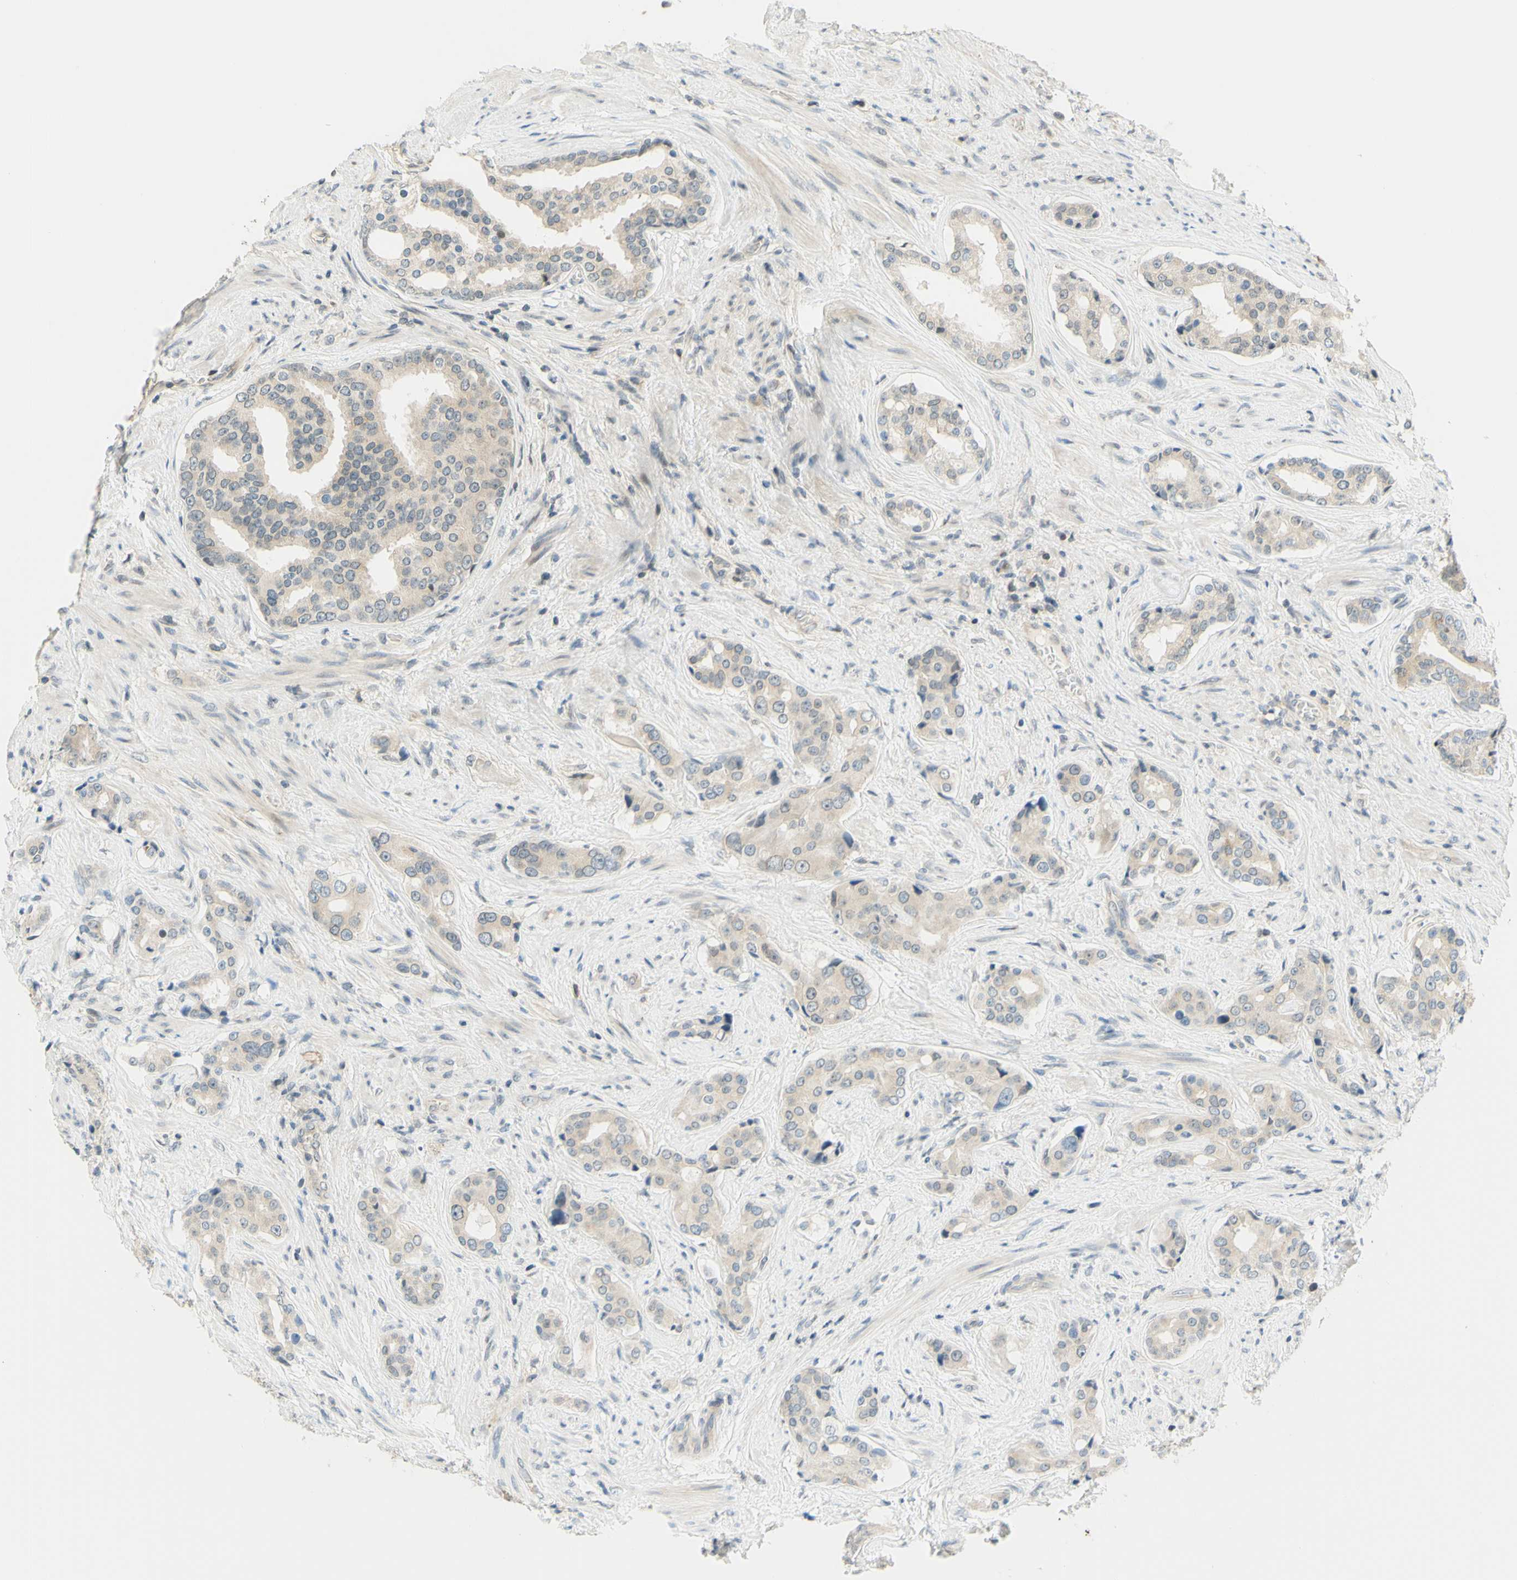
{"staining": {"intensity": "weak", "quantity": ">75%", "location": "cytoplasmic/membranous"}, "tissue": "prostate cancer", "cell_type": "Tumor cells", "image_type": "cancer", "snomed": [{"axis": "morphology", "description": "Adenocarcinoma, High grade"}, {"axis": "topography", "description": "Prostate"}], "caption": "Immunohistochemical staining of human prostate cancer shows low levels of weak cytoplasmic/membranous protein positivity in approximately >75% of tumor cells. (DAB (3,3'-diaminobenzidine) IHC, brown staining for protein, blue staining for nuclei).", "gene": "C2CD2L", "patient": {"sex": "male", "age": 71}}